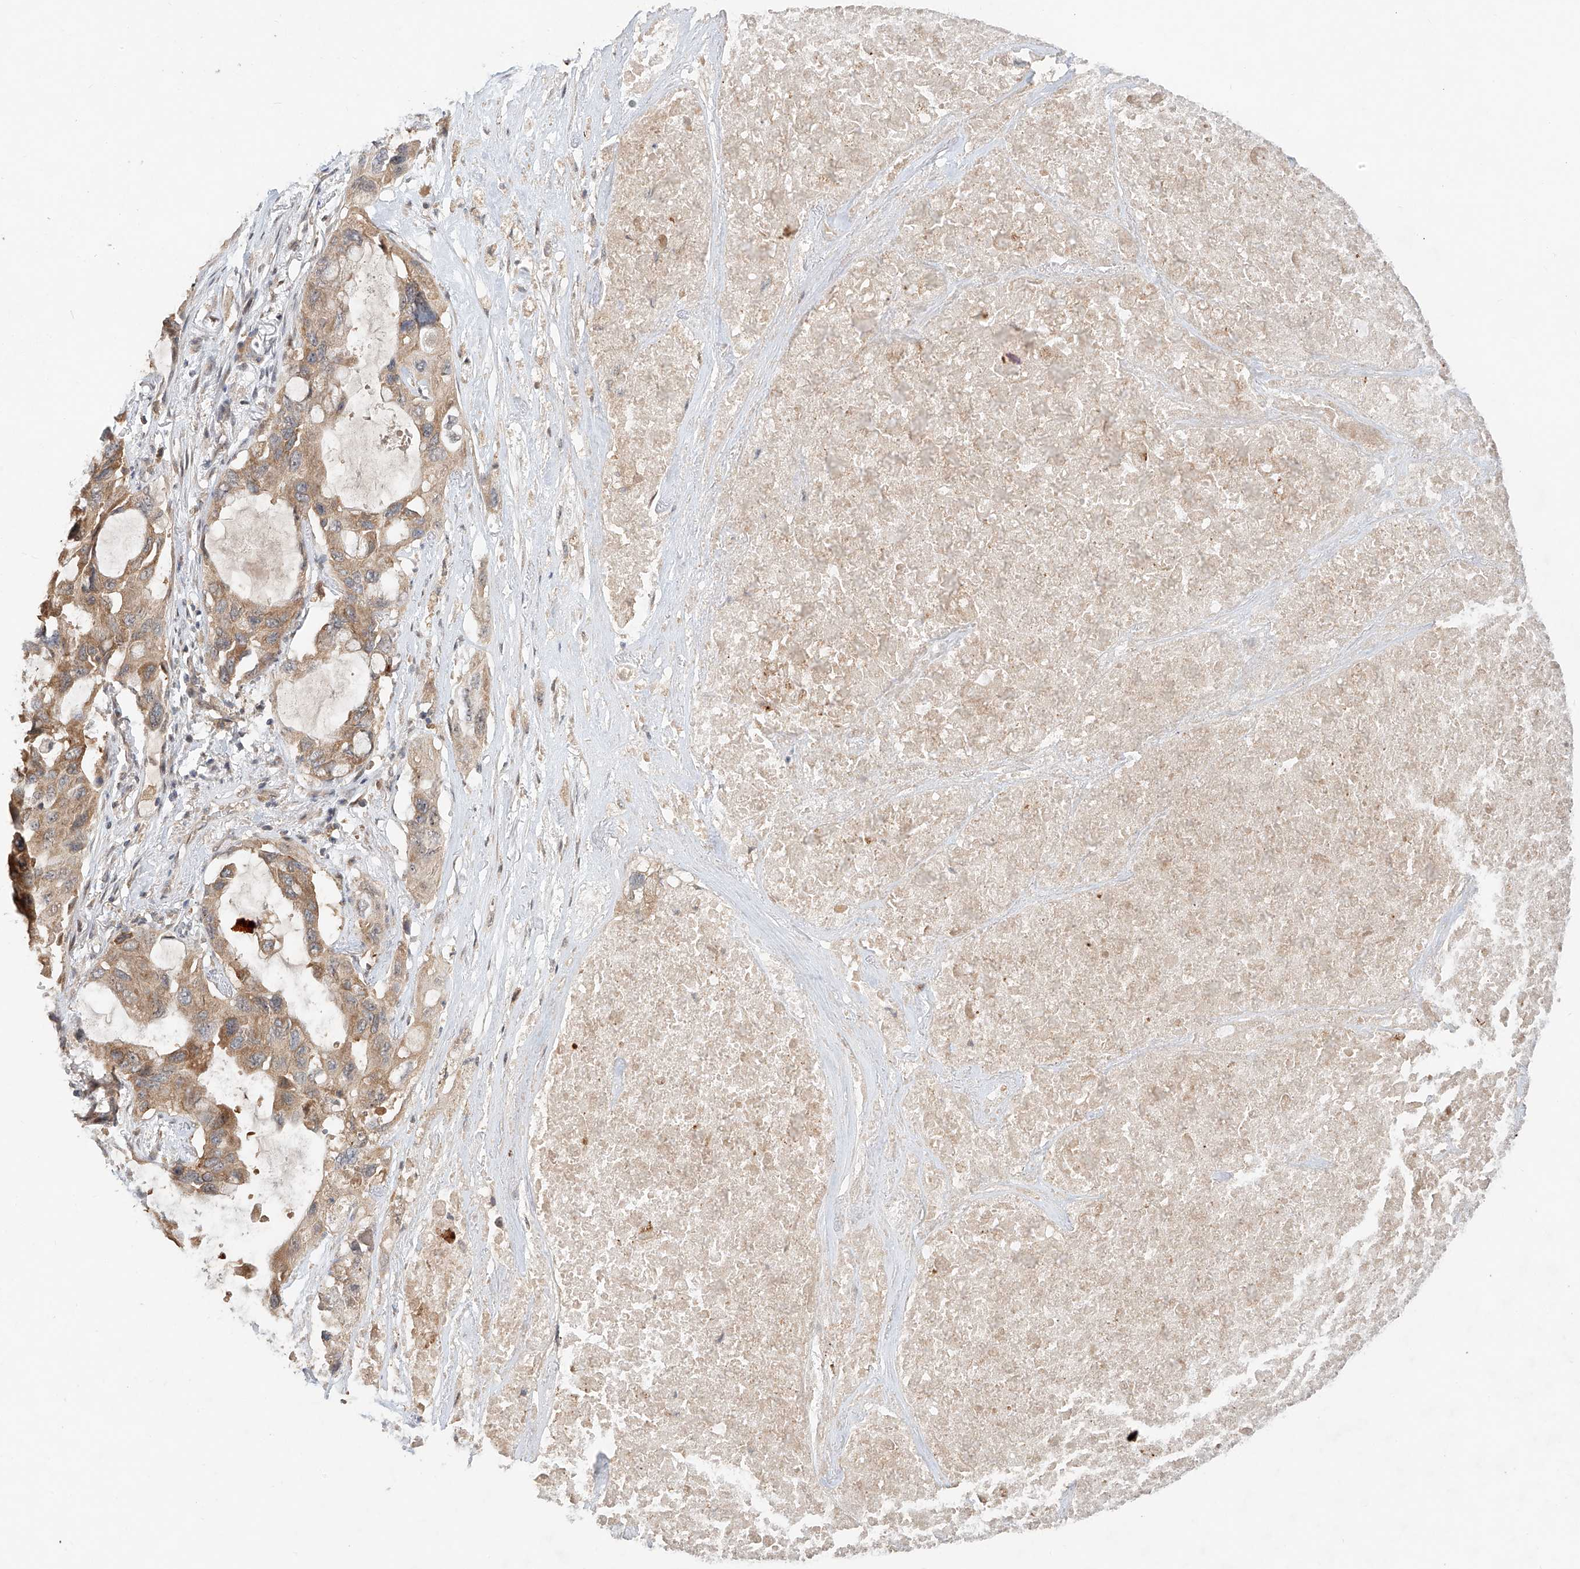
{"staining": {"intensity": "moderate", "quantity": ">75%", "location": "cytoplasmic/membranous"}, "tissue": "lung cancer", "cell_type": "Tumor cells", "image_type": "cancer", "snomed": [{"axis": "morphology", "description": "Squamous cell carcinoma, NOS"}, {"axis": "topography", "description": "Lung"}], "caption": "A micrograph of lung squamous cell carcinoma stained for a protein displays moderate cytoplasmic/membranous brown staining in tumor cells.", "gene": "TMEM61", "patient": {"sex": "female", "age": 73}}